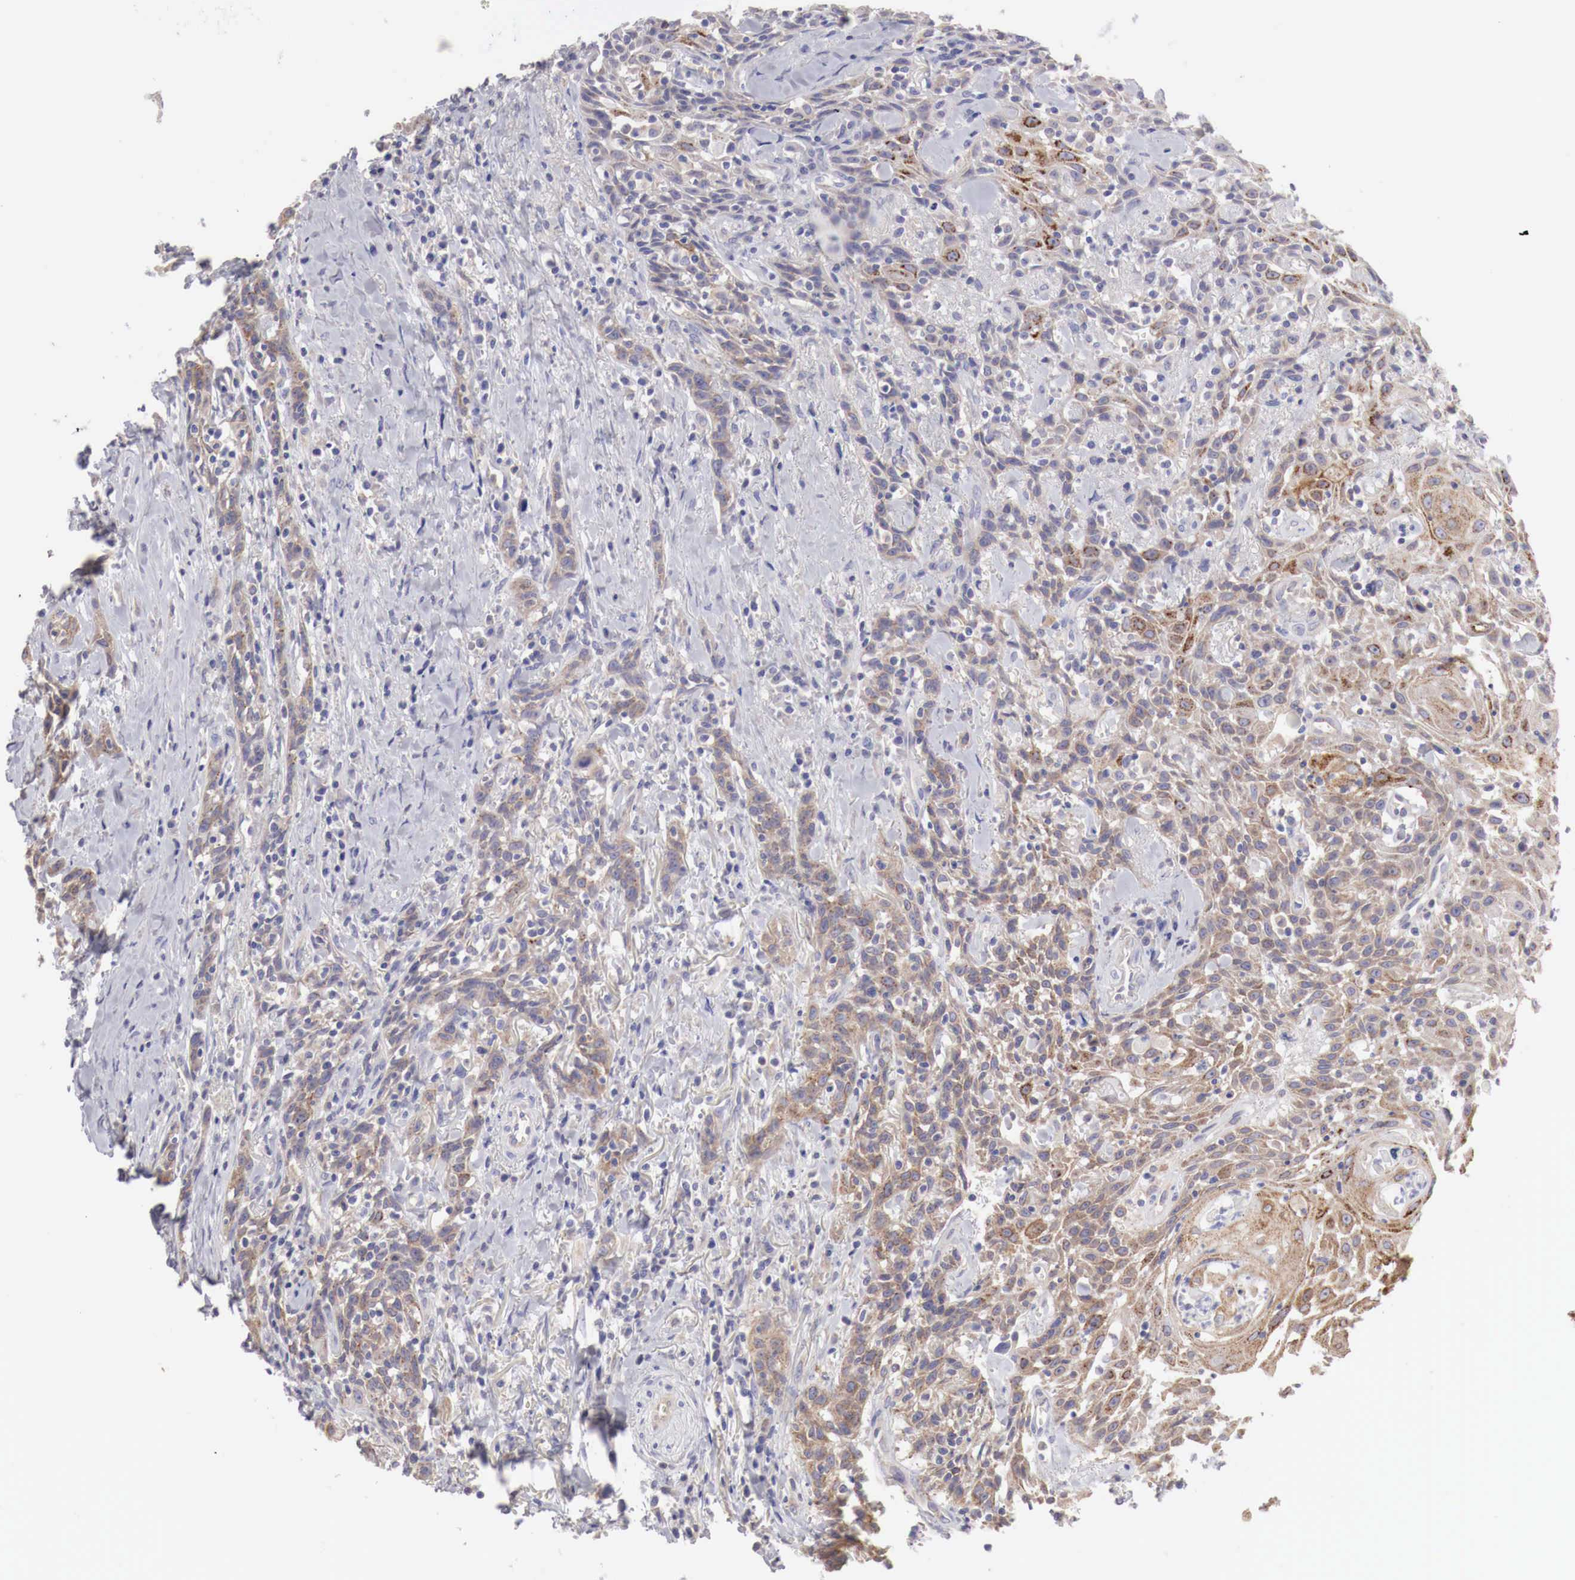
{"staining": {"intensity": "moderate", "quantity": ">75%", "location": "cytoplasmic/membranous"}, "tissue": "head and neck cancer", "cell_type": "Tumor cells", "image_type": "cancer", "snomed": [{"axis": "morphology", "description": "Squamous cell carcinoma, NOS"}, {"axis": "topography", "description": "Oral tissue"}, {"axis": "topography", "description": "Head-Neck"}], "caption": "Protein expression analysis of squamous cell carcinoma (head and neck) displays moderate cytoplasmic/membranous positivity in about >75% of tumor cells.", "gene": "NSDHL", "patient": {"sex": "female", "age": 82}}